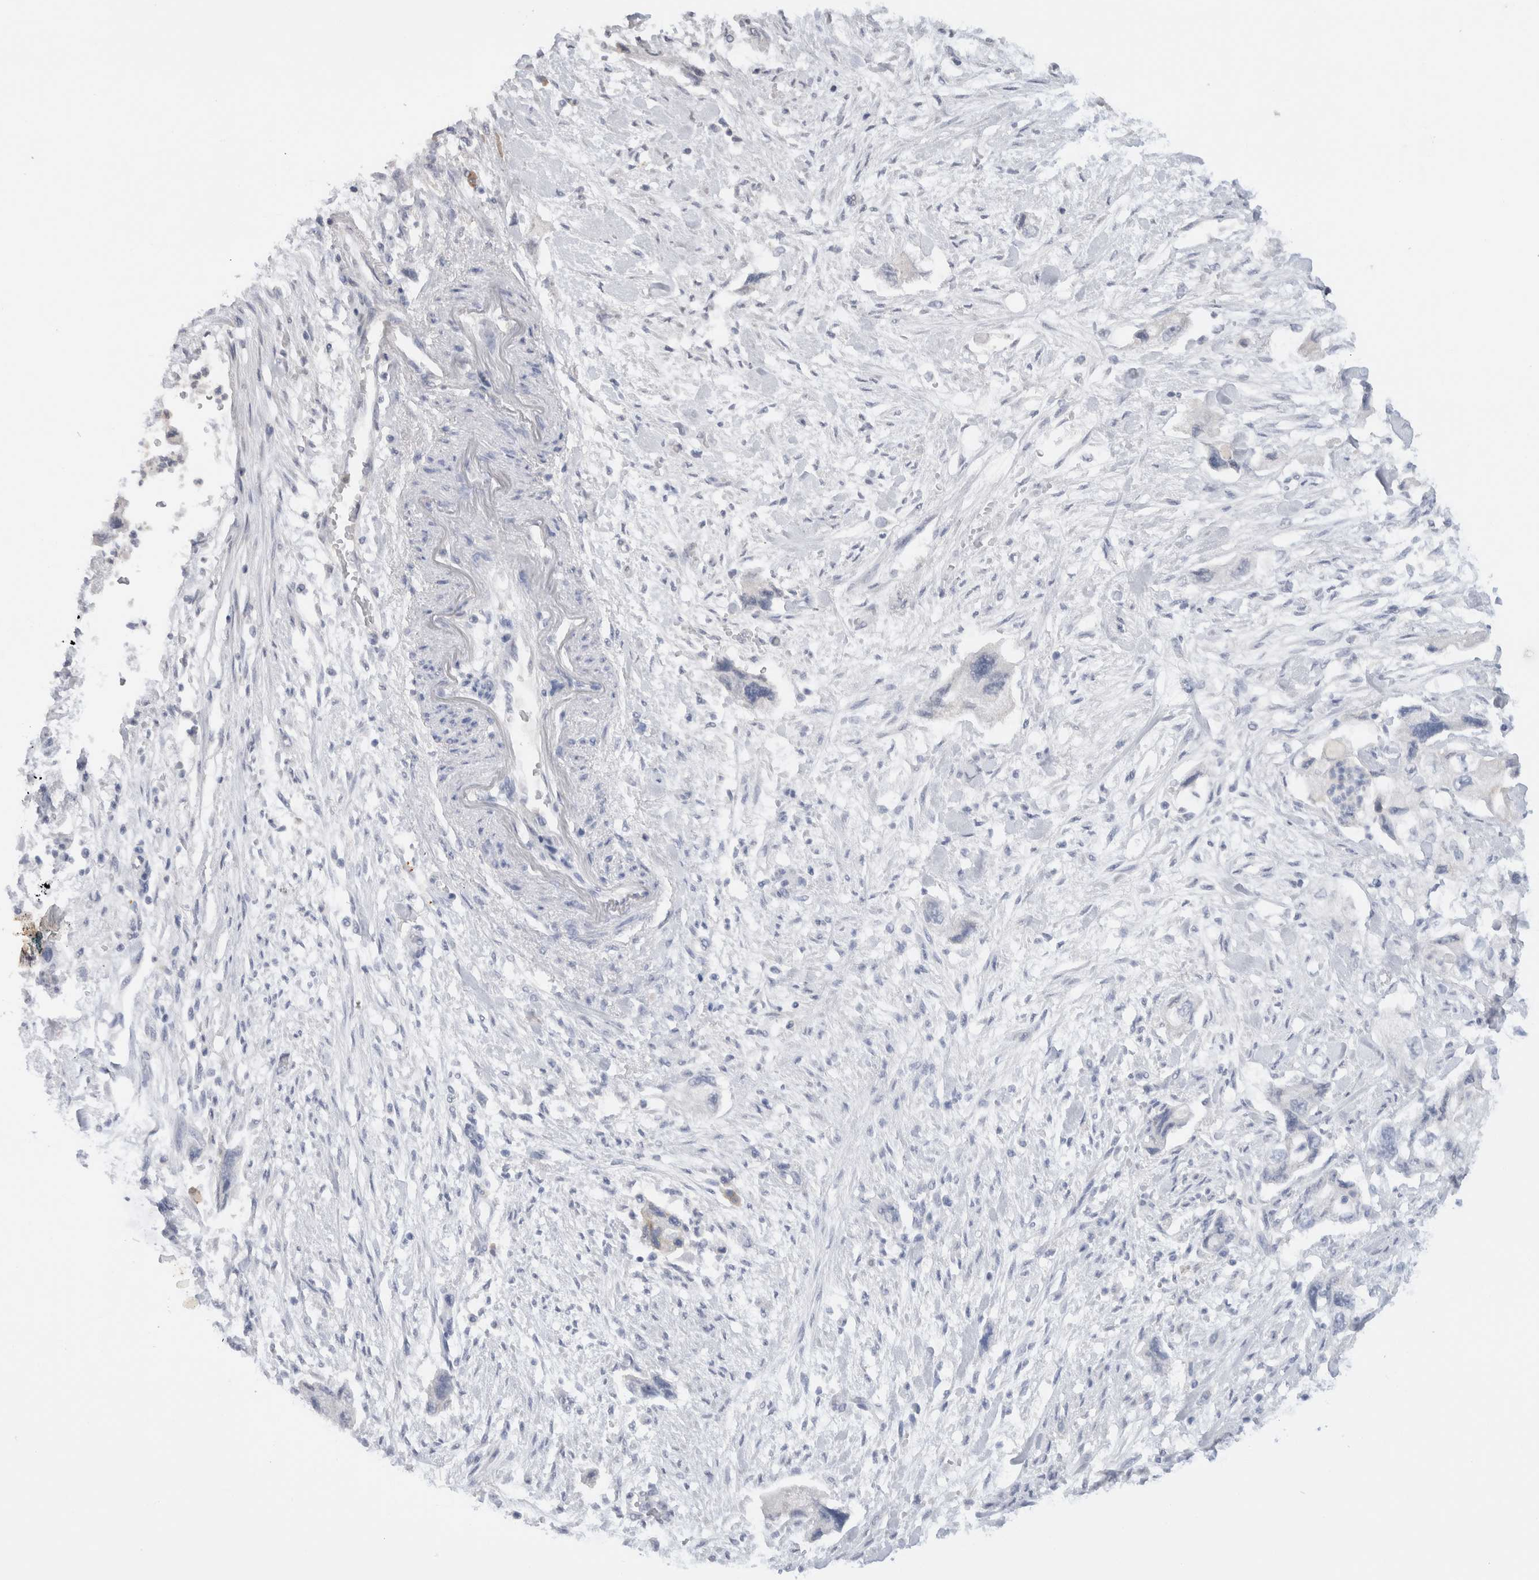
{"staining": {"intensity": "negative", "quantity": "none", "location": "none"}, "tissue": "pancreatic cancer", "cell_type": "Tumor cells", "image_type": "cancer", "snomed": [{"axis": "morphology", "description": "Adenocarcinoma, NOS"}, {"axis": "topography", "description": "Pancreas"}], "caption": "IHC of adenocarcinoma (pancreatic) reveals no staining in tumor cells. (DAB (3,3'-diaminobenzidine) IHC, high magnification).", "gene": "LAMP3", "patient": {"sex": "female", "age": 73}}